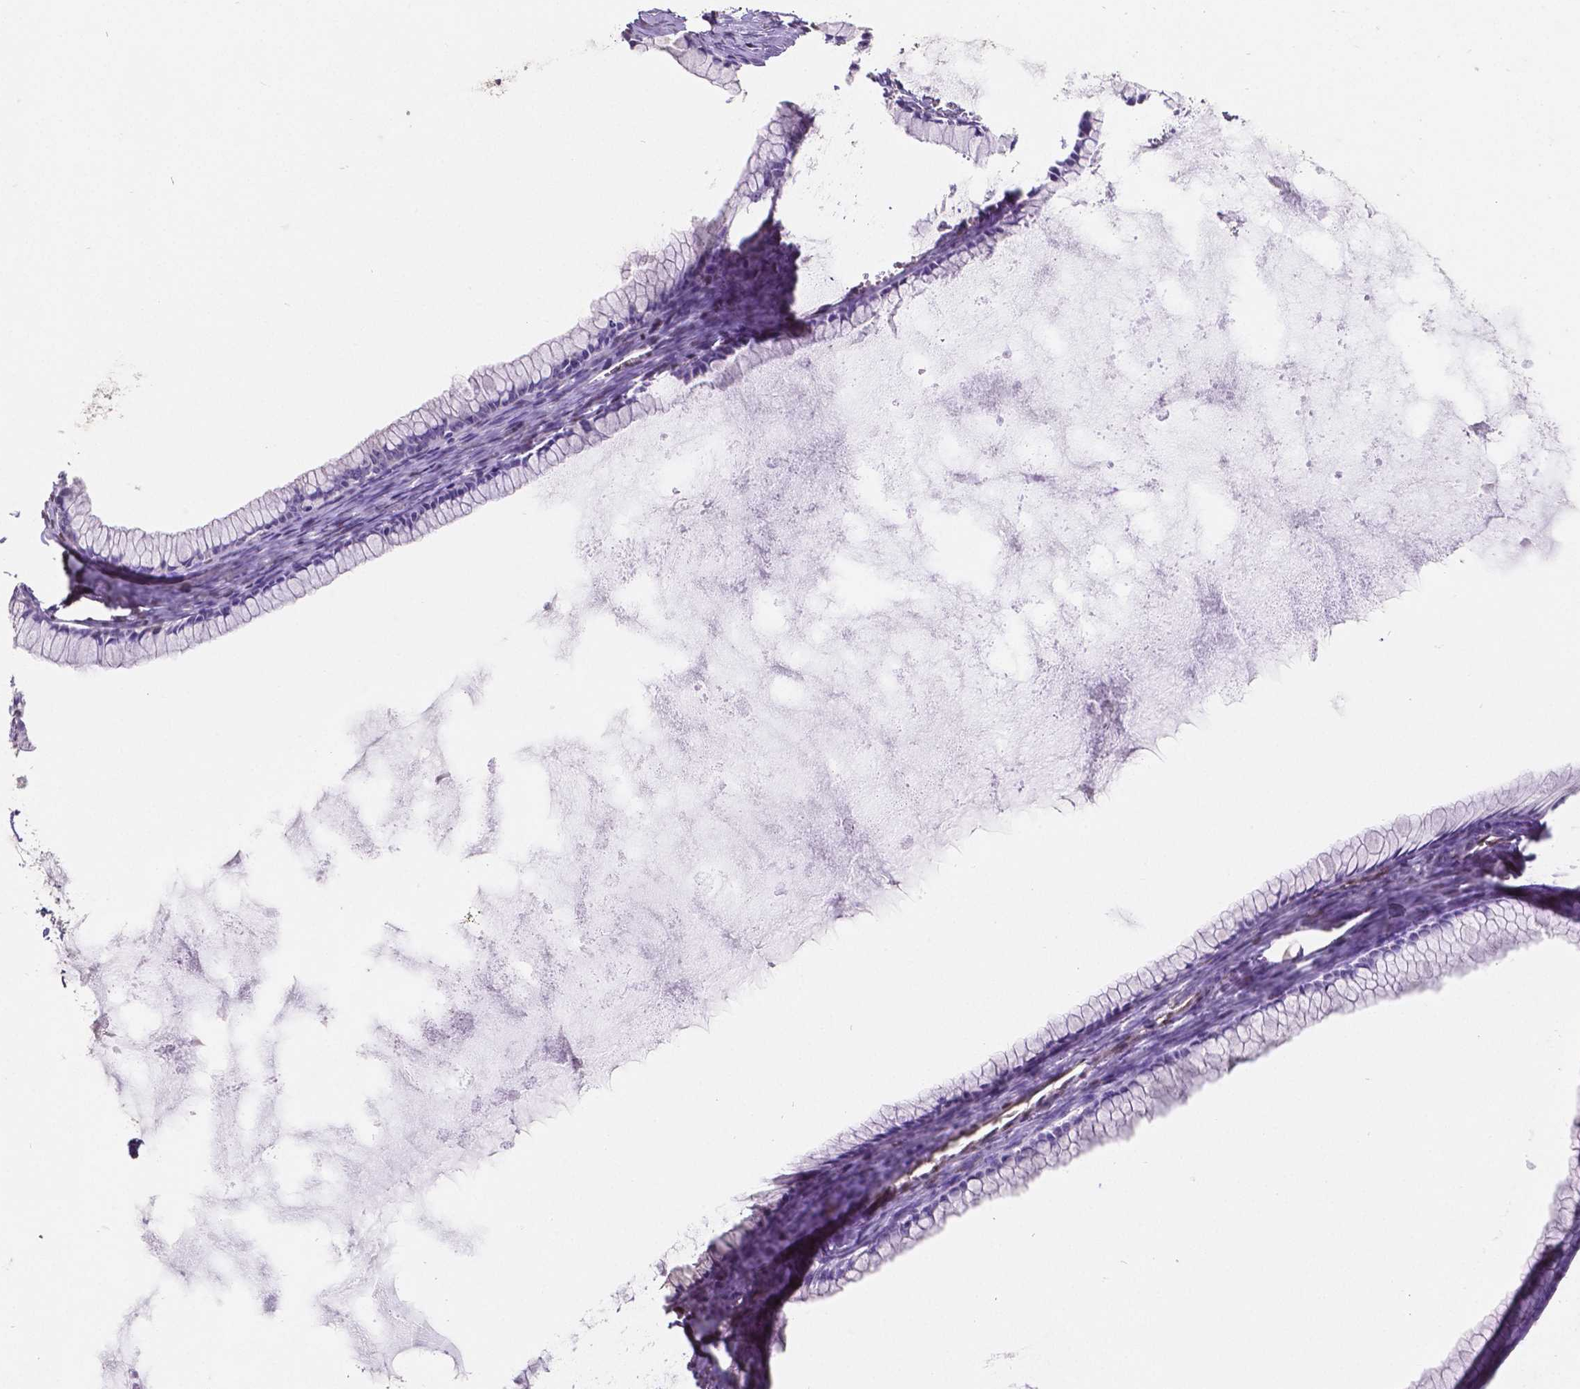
{"staining": {"intensity": "negative", "quantity": "none", "location": "none"}, "tissue": "ovarian cancer", "cell_type": "Tumor cells", "image_type": "cancer", "snomed": [{"axis": "morphology", "description": "Cystadenocarcinoma, mucinous, NOS"}, {"axis": "topography", "description": "Ovary"}], "caption": "An IHC micrograph of ovarian cancer is shown. There is no staining in tumor cells of ovarian cancer.", "gene": "MEF2C", "patient": {"sex": "female", "age": 41}}